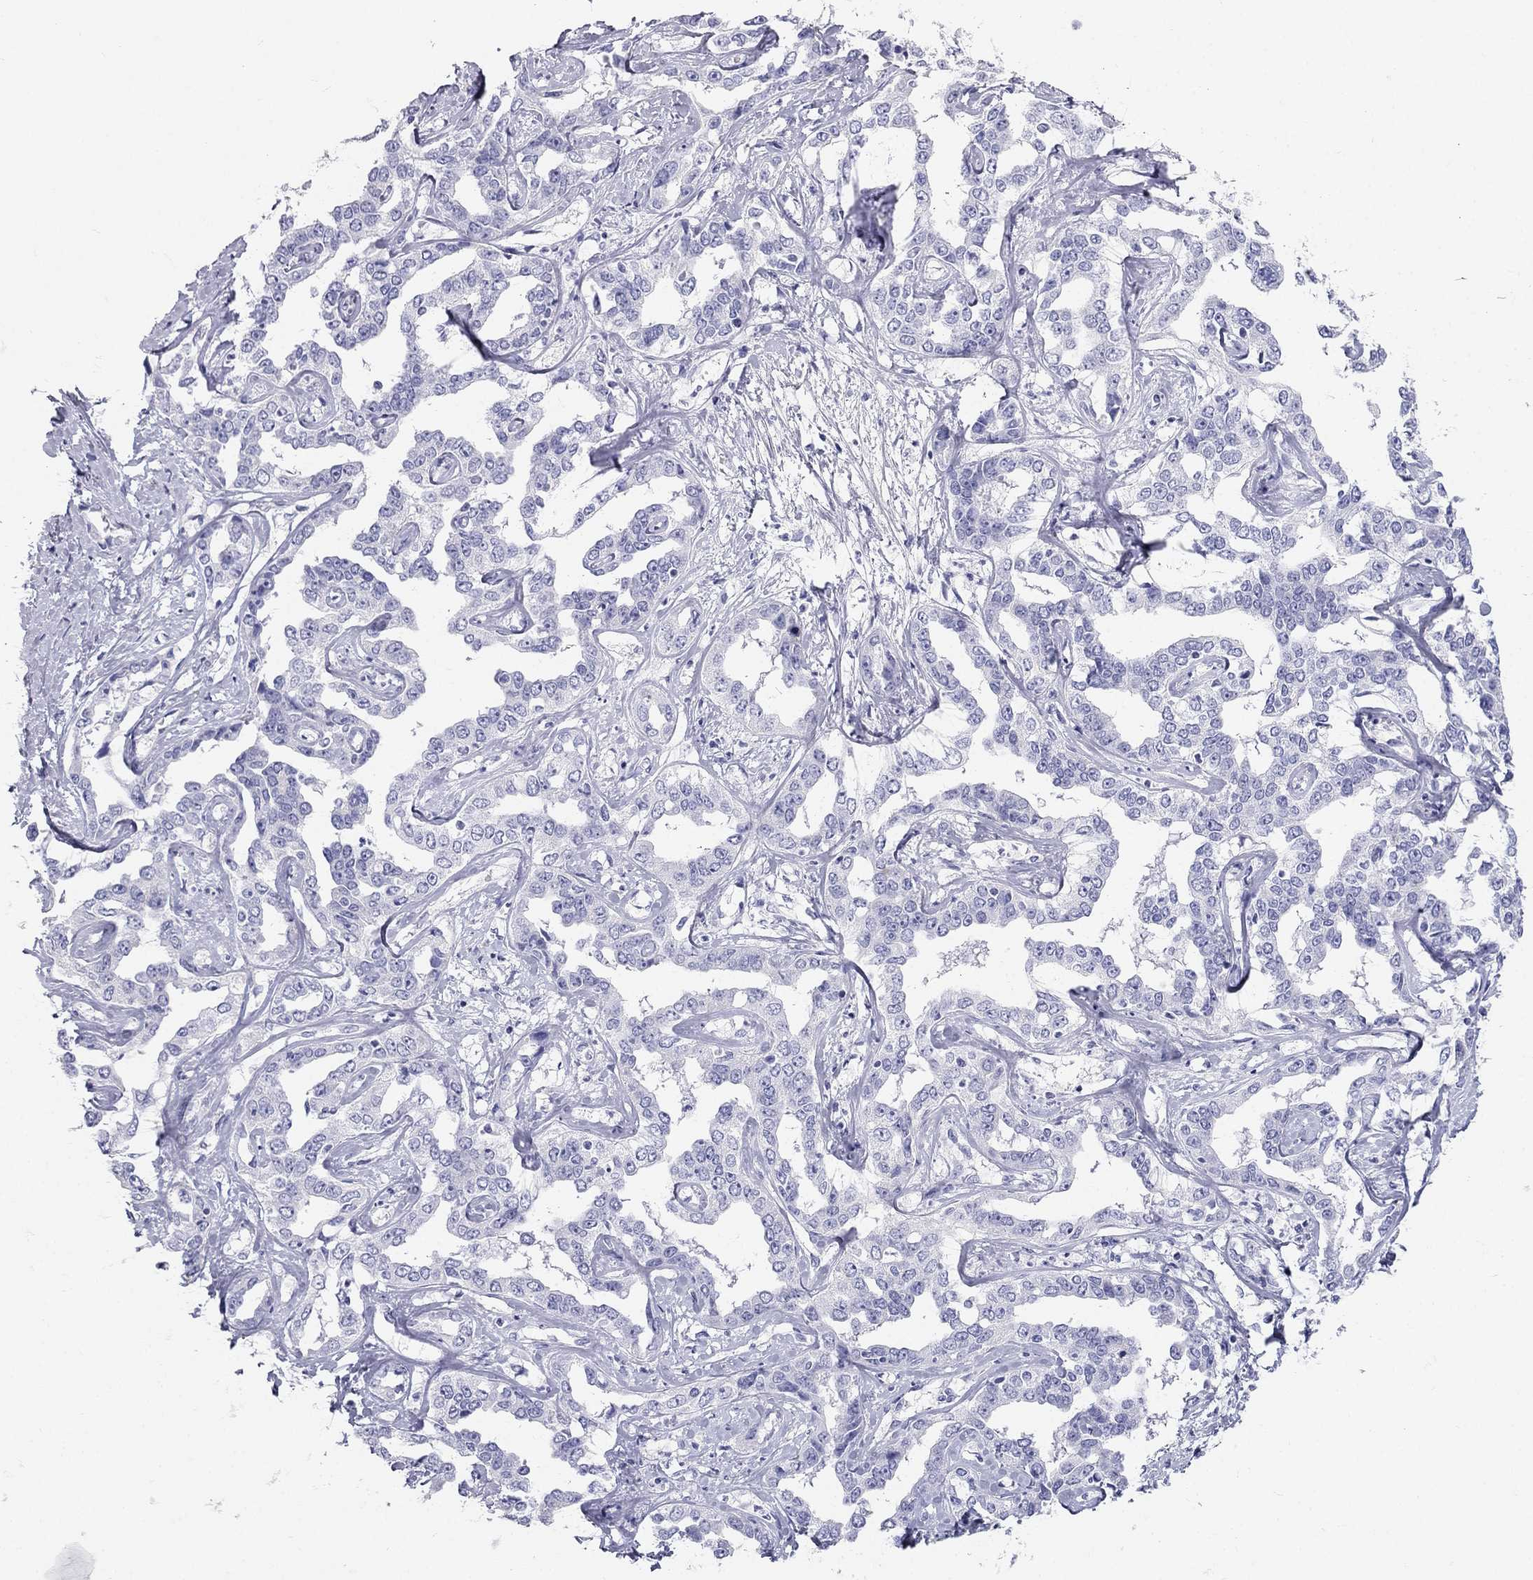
{"staining": {"intensity": "negative", "quantity": "none", "location": "none"}, "tissue": "liver cancer", "cell_type": "Tumor cells", "image_type": "cancer", "snomed": [{"axis": "morphology", "description": "Cholangiocarcinoma"}, {"axis": "topography", "description": "Liver"}], "caption": "Protein analysis of liver cancer (cholangiocarcinoma) demonstrates no significant expression in tumor cells.", "gene": "RFLNA", "patient": {"sex": "male", "age": 59}}